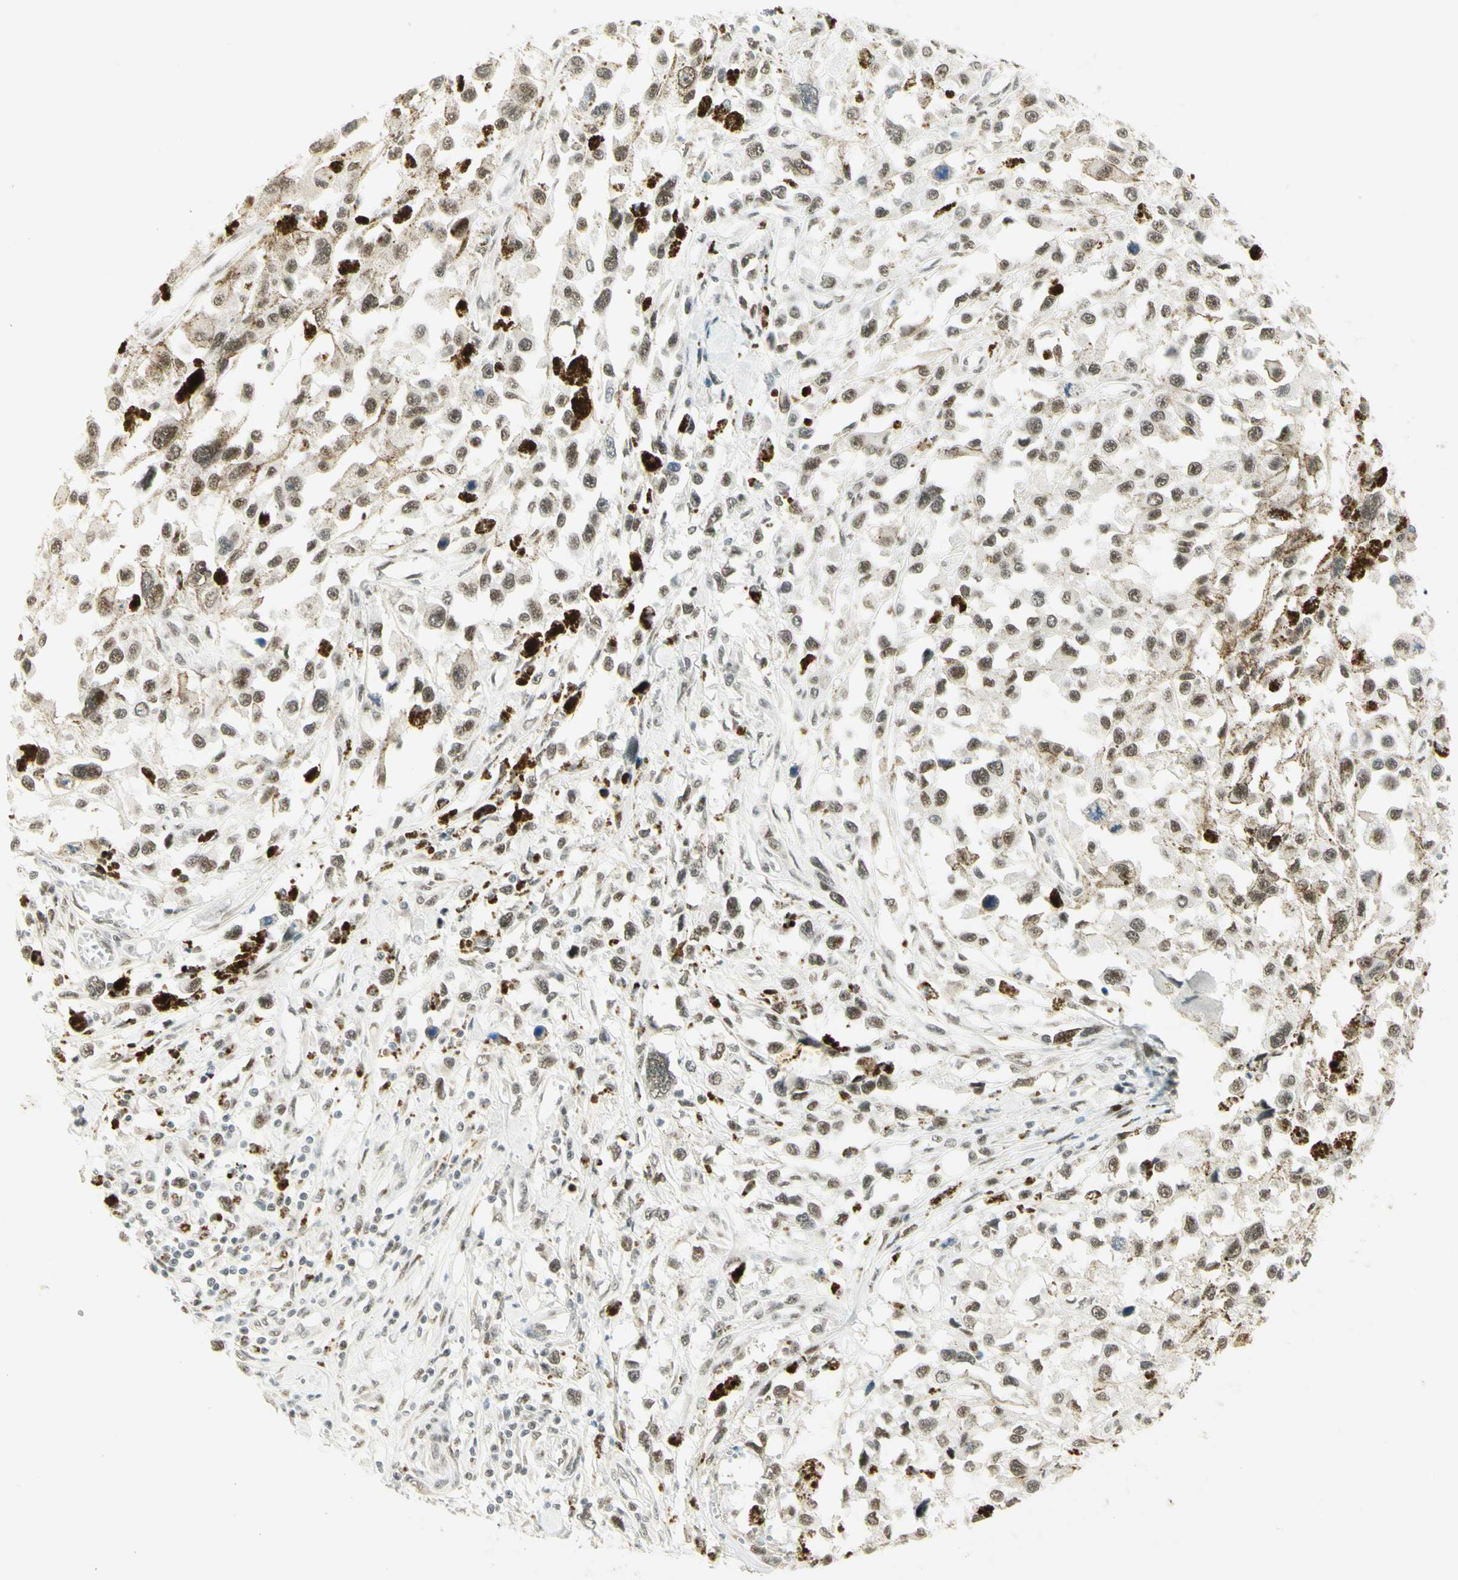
{"staining": {"intensity": "weak", "quantity": ">75%", "location": "nuclear"}, "tissue": "melanoma", "cell_type": "Tumor cells", "image_type": "cancer", "snomed": [{"axis": "morphology", "description": "Malignant melanoma, Metastatic site"}, {"axis": "topography", "description": "Lymph node"}], "caption": "Immunohistochemical staining of human melanoma reveals low levels of weak nuclear staining in approximately >75% of tumor cells.", "gene": "PMS2", "patient": {"sex": "male", "age": 59}}